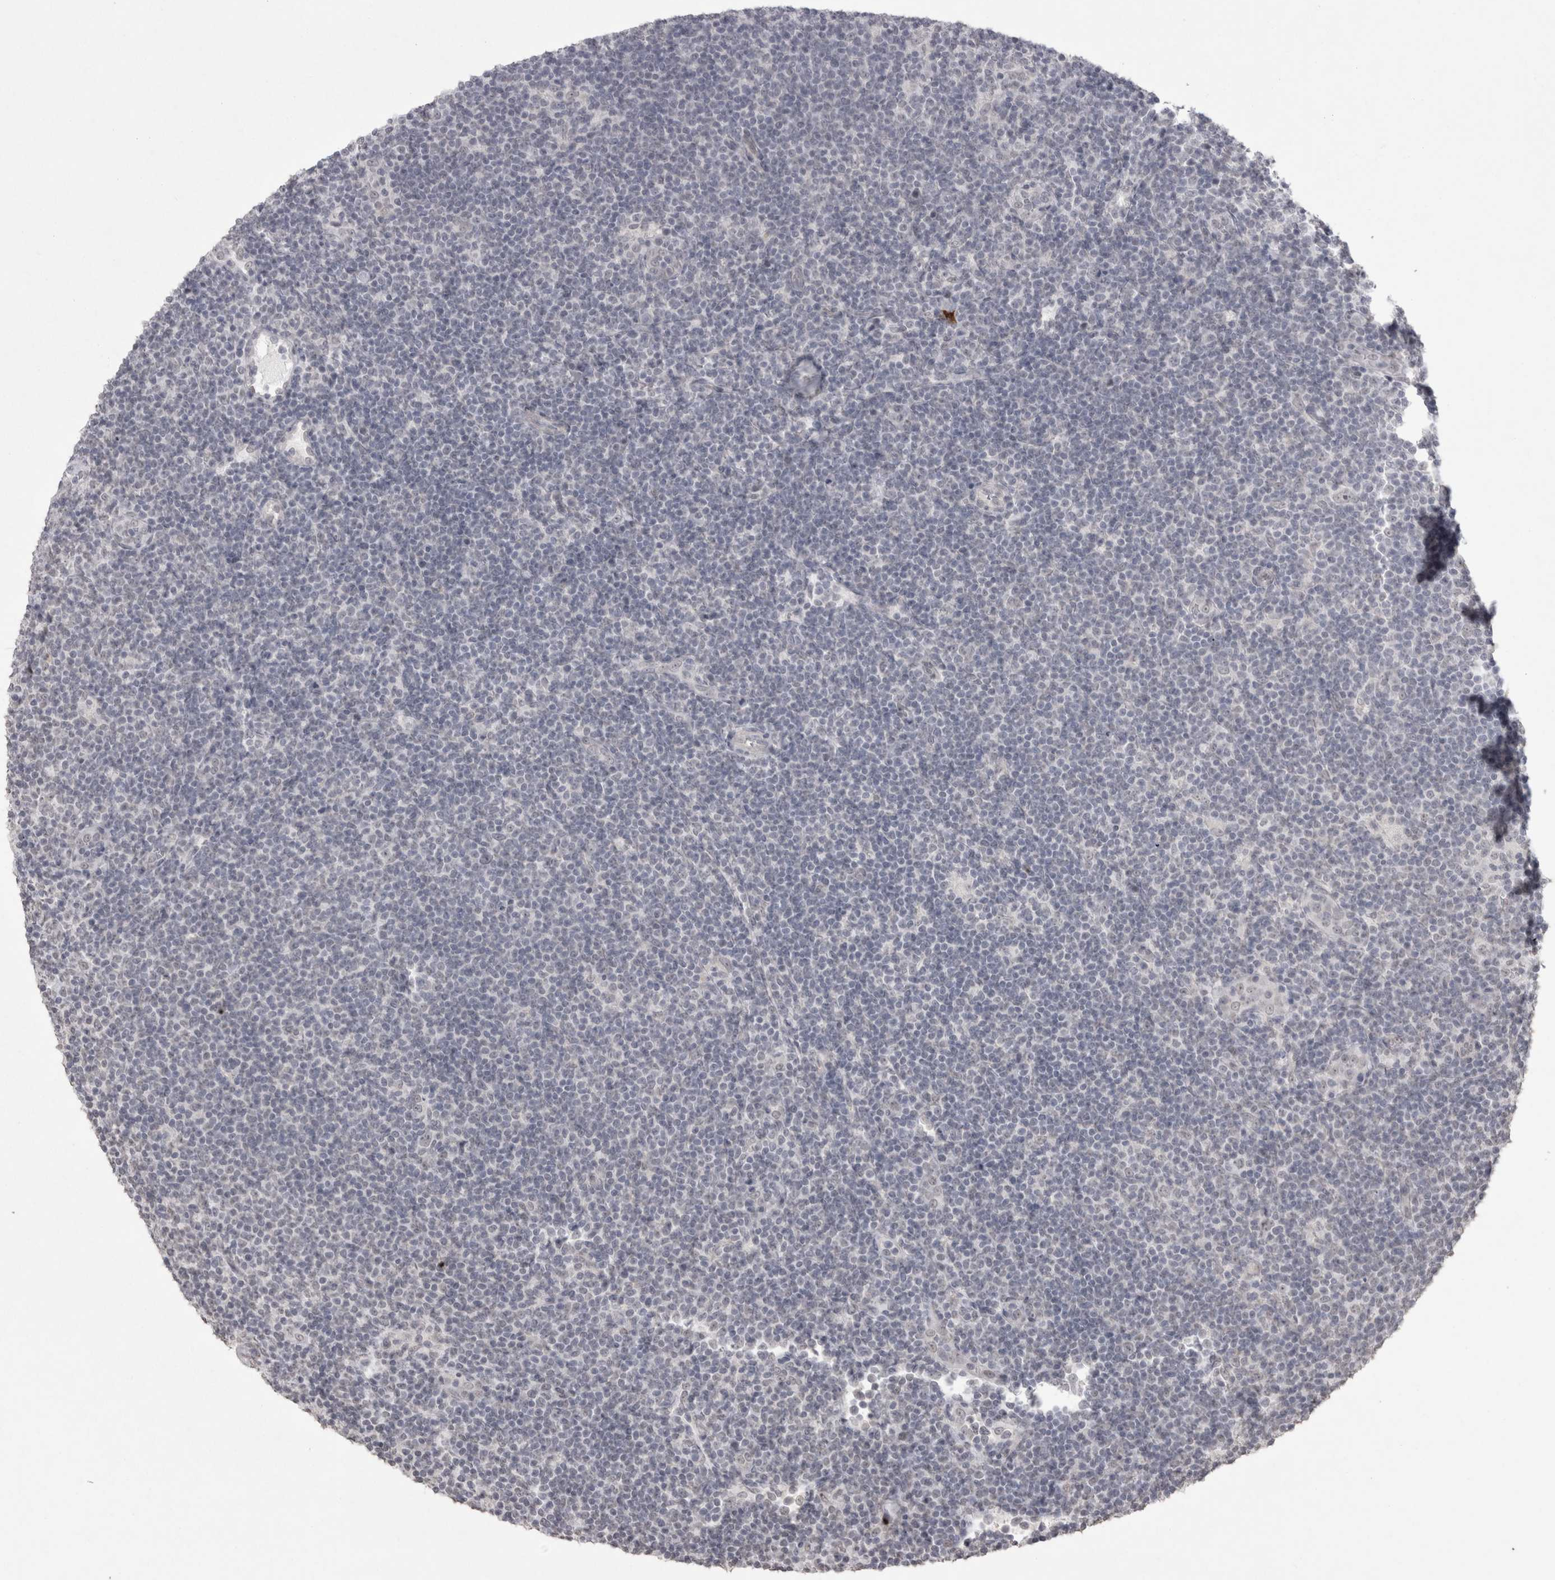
{"staining": {"intensity": "negative", "quantity": "none", "location": "none"}, "tissue": "lymphoma", "cell_type": "Tumor cells", "image_type": "cancer", "snomed": [{"axis": "morphology", "description": "Hodgkin's disease, NOS"}, {"axis": "topography", "description": "Lymph node"}], "caption": "Immunohistochemical staining of human lymphoma reveals no significant staining in tumor cells.", "gene": "DDX4", "patient": {"sex": "female", "age": 57}}